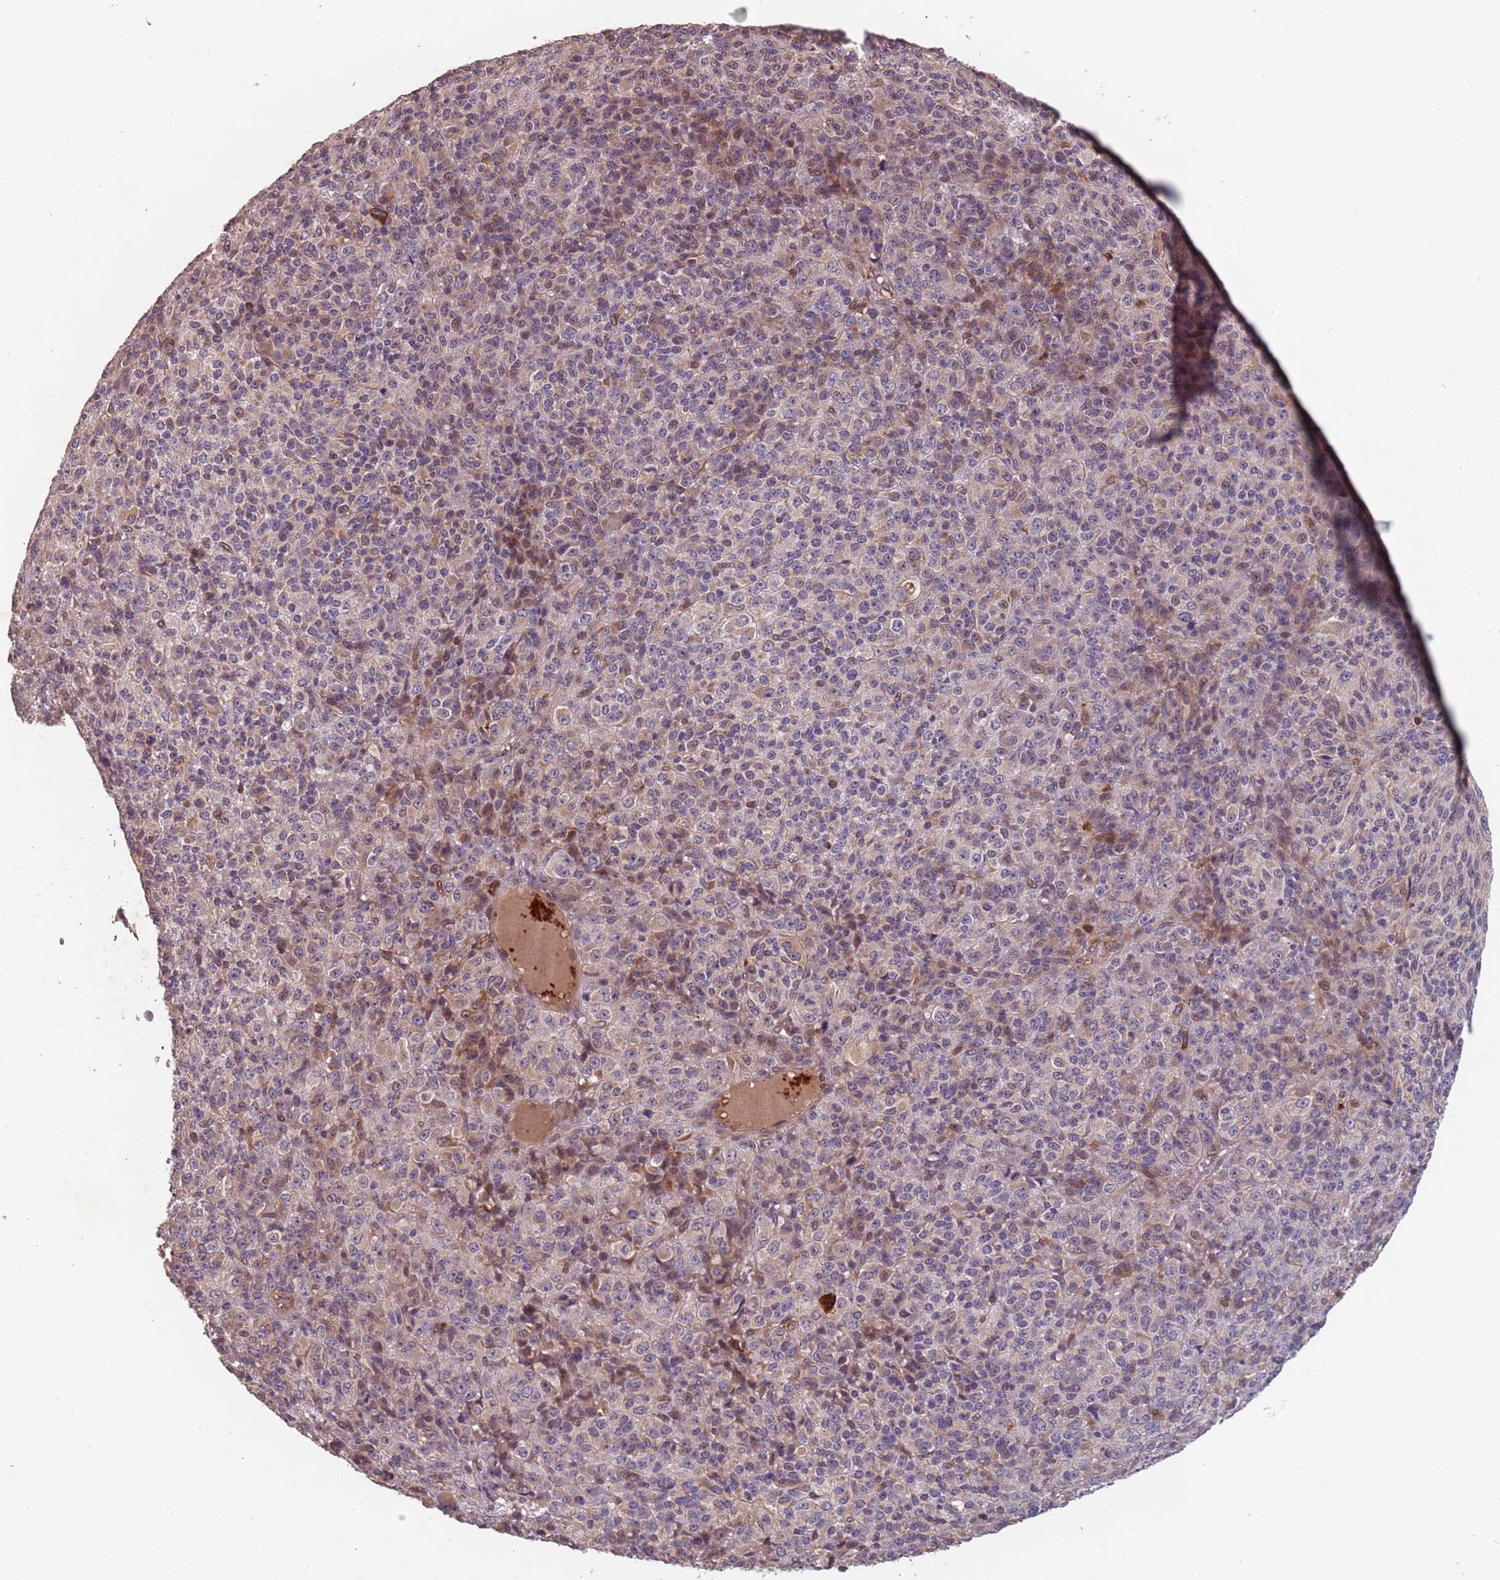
{"staining": {"intensity": "moderate", "quantity": "<25%", "location": "cytoplasmic/membranous"}, "tissue": "melanoma", "cell_type": "Tumor cells", "image_type": "cancer", "snomed": [{"axis": "morphology", "description": "Malignant melanoma, Metastatic site"}, {"axis": "topography", "description": "Brain"}], "caption": "Immunohistochemical staining of malignant melanoma (metastatic site) reveals moderate cytoplasmic/membranous protein positivity in approximately <25% of tumor cells. Using DAB (brown) and hematoxylin (blue) stains, captured at high magnification using brightfield microscopy.", "gene": "GPR180", "patient": {"sex": "female", "age": 56}}